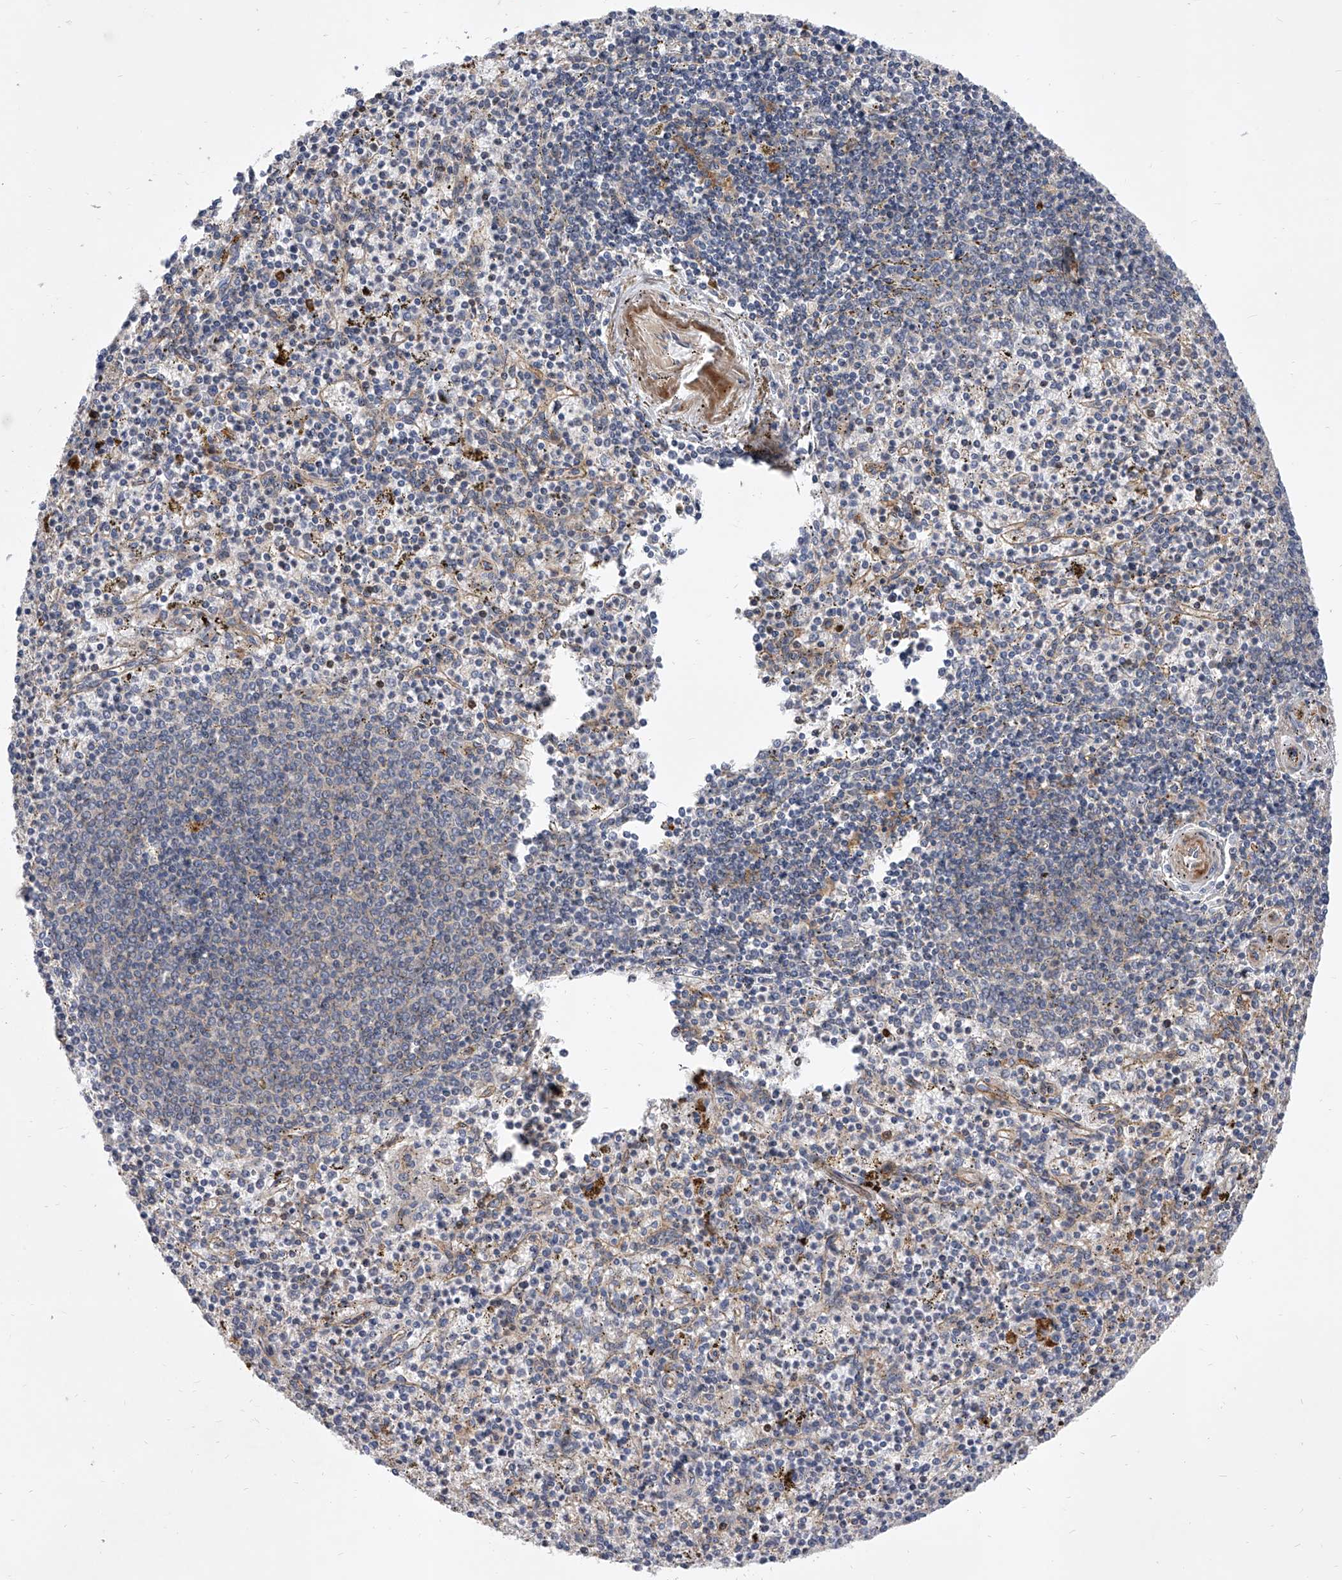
{"staining": {"intensity": "negative", "quantity": "none", "location": "none"}, "tissue": "spleen", "cell_type": "Cells in red pulp", "image_type": "normal", "snomed": [{"axis": "morphology", "description": "Normal tissue, NOS"}, {"axis": "topography", "description": "Spleen"}], "caption": "Immunohistochemistry image of unremarkable spleen: spleen stained with DAB shows no significant protein expression in cells in red pulp. Nuclei are stained in blue.", "gene": "ENSG00000250424", "patient": {"sex": "male", "age": 72}}